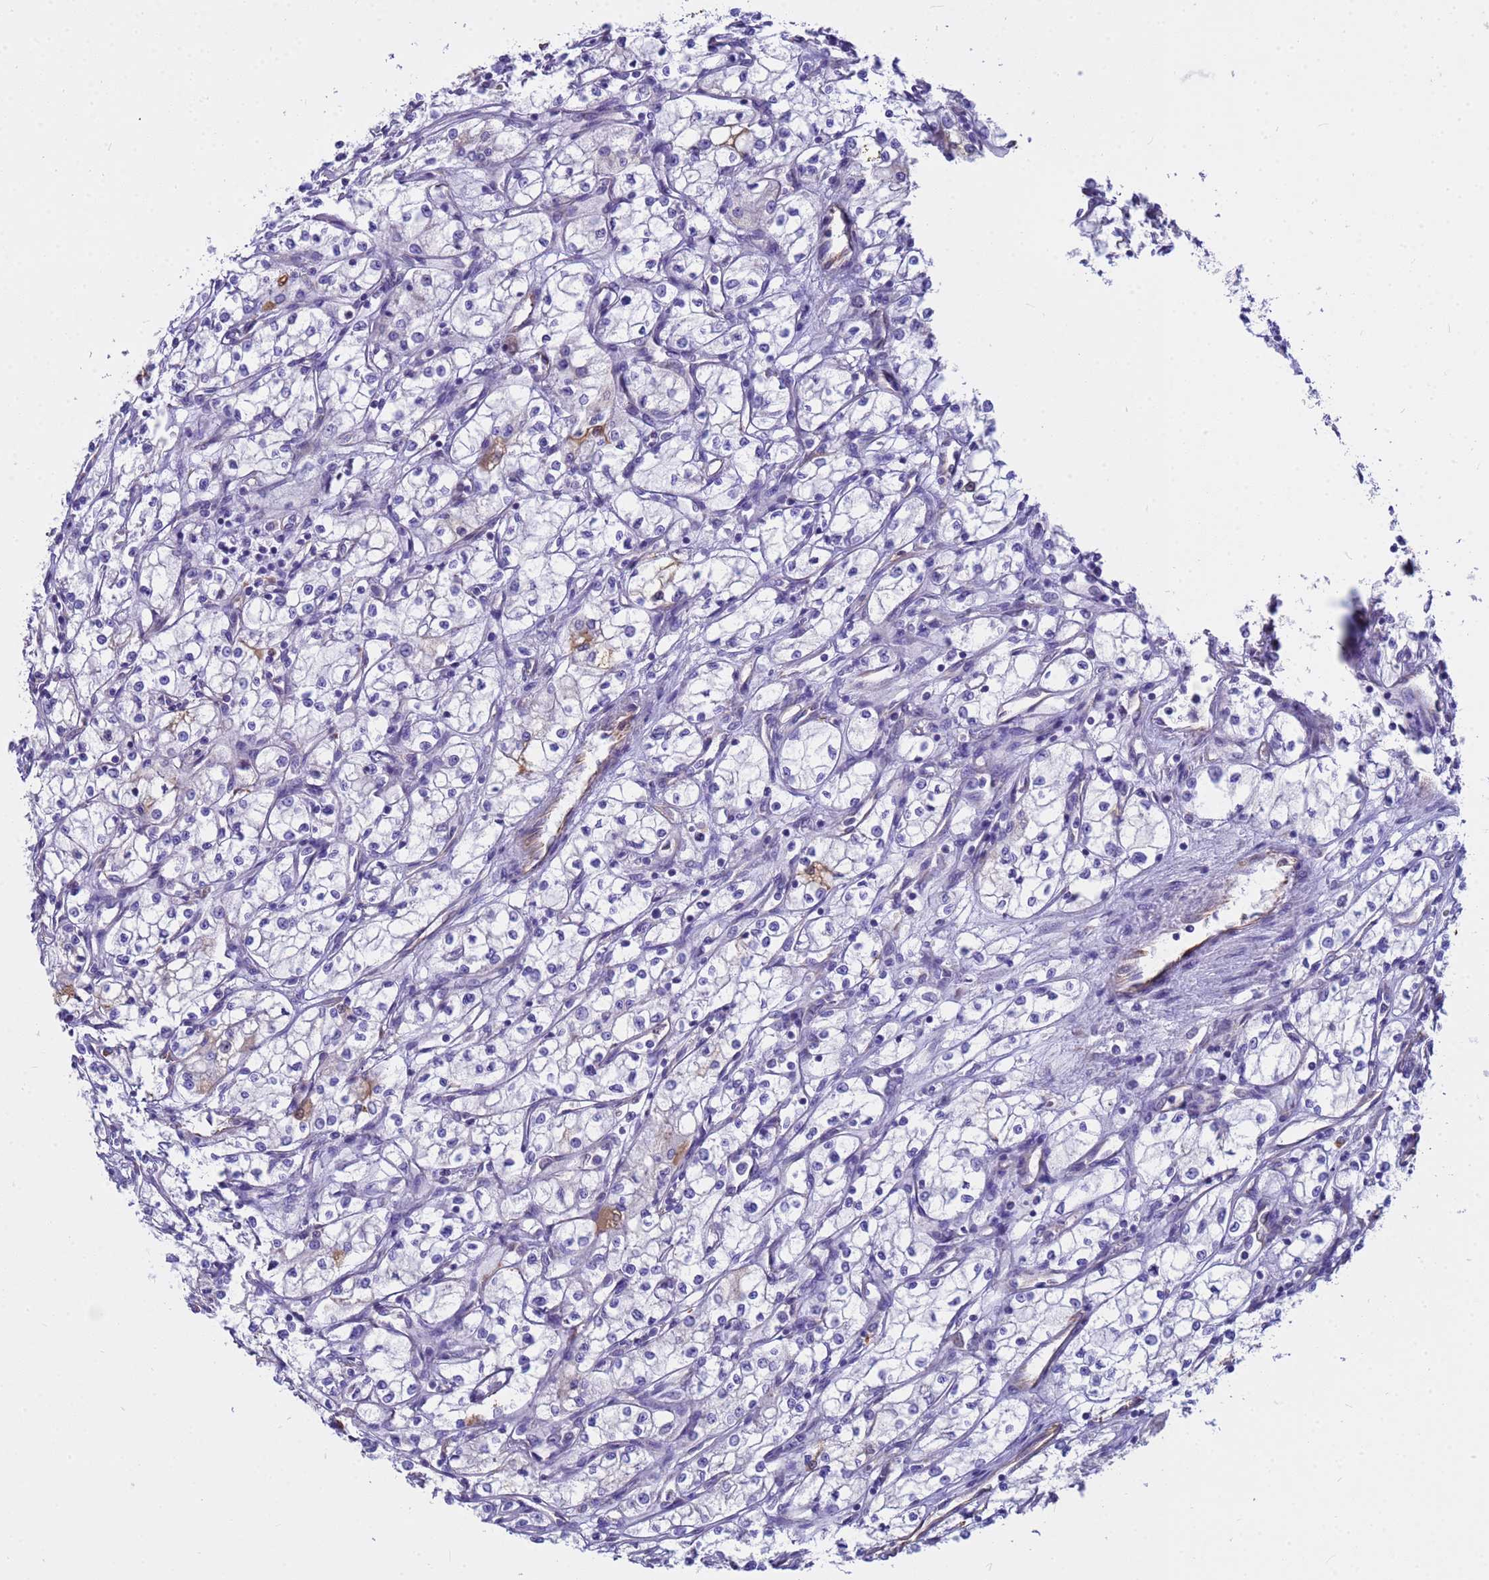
{"staining": {"intensity": "negative", "quantity": "none", "location": "none"}, "tissue": "renal cancer", "cell_type": "Tumor cells", "image_type": "cancer", "snomed": [{"axis": "morphology", "description": "Adenocarcinoma, NOS"}, {"axis": "topography", "description": "Kidney"}], "caption": "Human renal adenocarcinoma stained for a protein using IHC exhibits no expression in tumor cells.", "gene": "TCEAL3", "patient": {"sex": "male", "age": 59}}